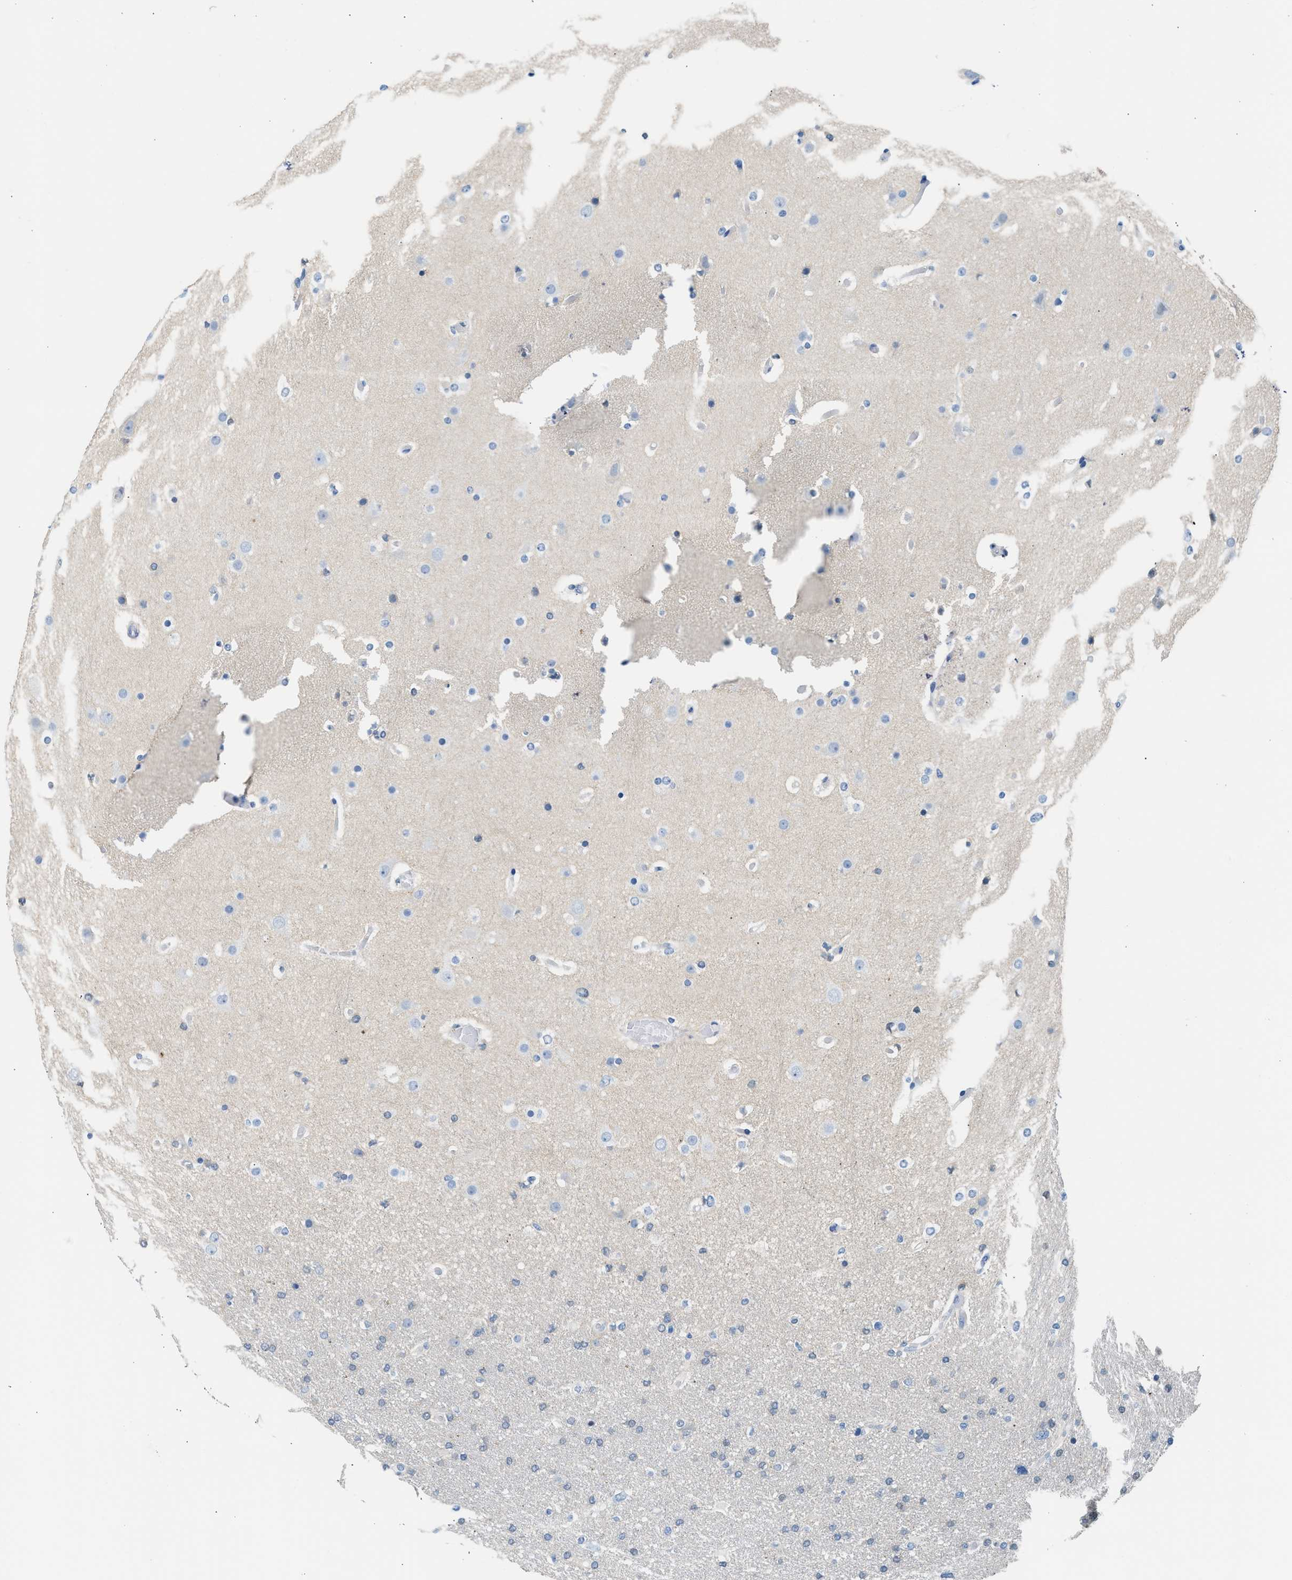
{"staining": {"intensity": "negative", "quantity": "none", "location": "none"}, "tissue": "glioma", "cell_type": "Tumor cells", "image_type": "cancer", "snomed": [{"axis": "morphology", "description": "Glioma, malignant, High grade"}, {"axis": "topography", "description": "Cerebral cortex"}], "caption": "Image shows no protein positivity in tumor cells of glioma tissue. The staining is performed using DAB brown chromogen with nuclei counter-stained in using hematoxylin.", "gene": "SPAM1", "patient": {"sex": "female", "age": 36}}